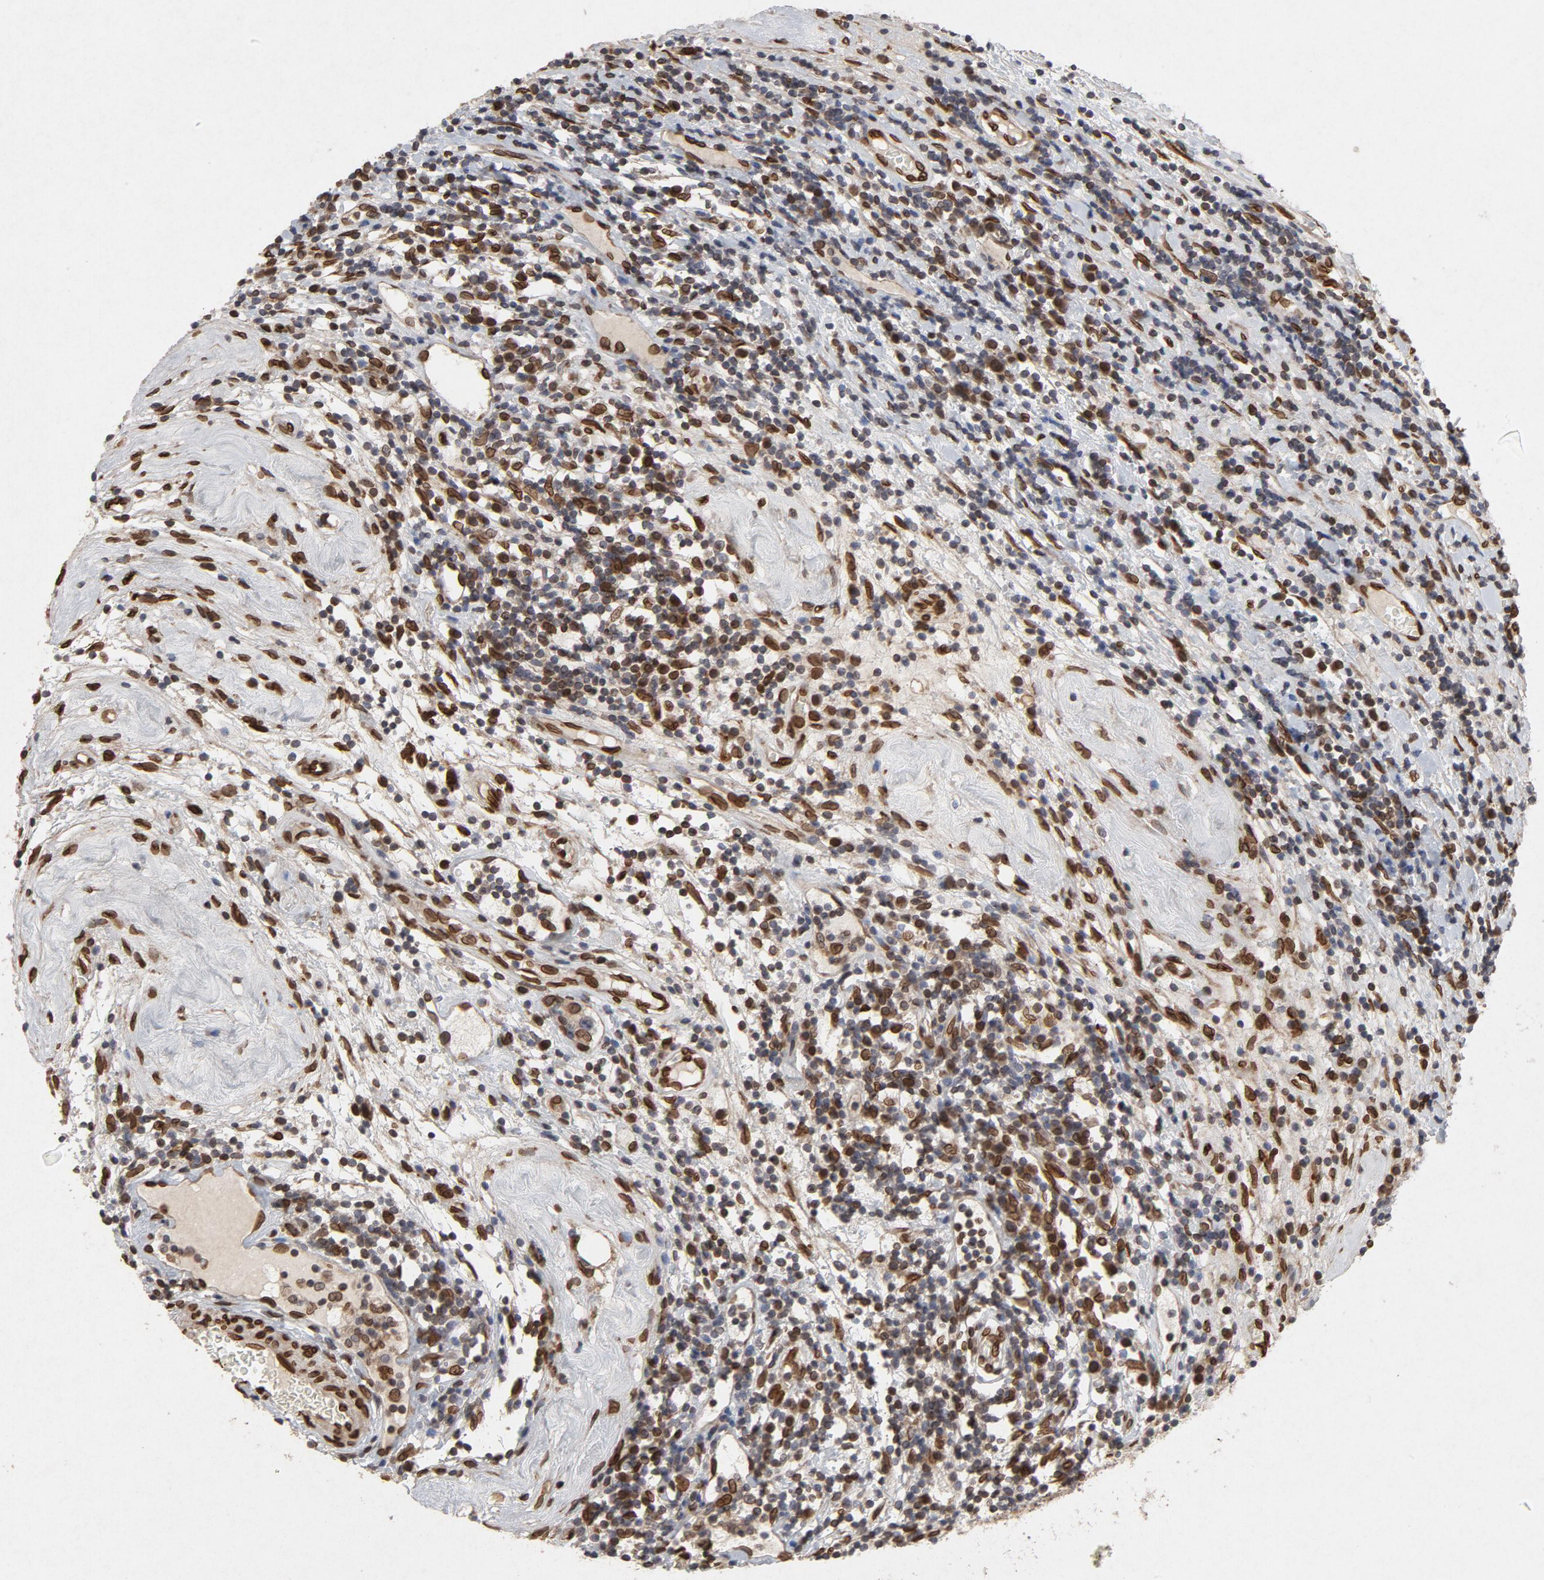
{"staining": {"intensity": "moderate", "quantity": "25%-75%", "location": "cytoplasmic/membranous,nuclear"}, "tissue": "testis cancer", "cell_type": "Tumor cells", "image_type": "cancer", "snomed": [{"axis": "morphology", "description": "Seminoma, NOS"}, {"axis": "topography", "description": "Testis"}], "caption": "Immunohistochemistry histopathology image of neoplastic tissue: human testis cancer (seminoma) stained using IHC reveals medium levels of moderate protein expression localized specifically in the cytoplasmic/membranous and nuclear of tumor cells, appearing as a cytoplasmic/membranous and nuclear brown color.", "gene": "LMNA", "patient": {"sex": "male", "age": 43}}